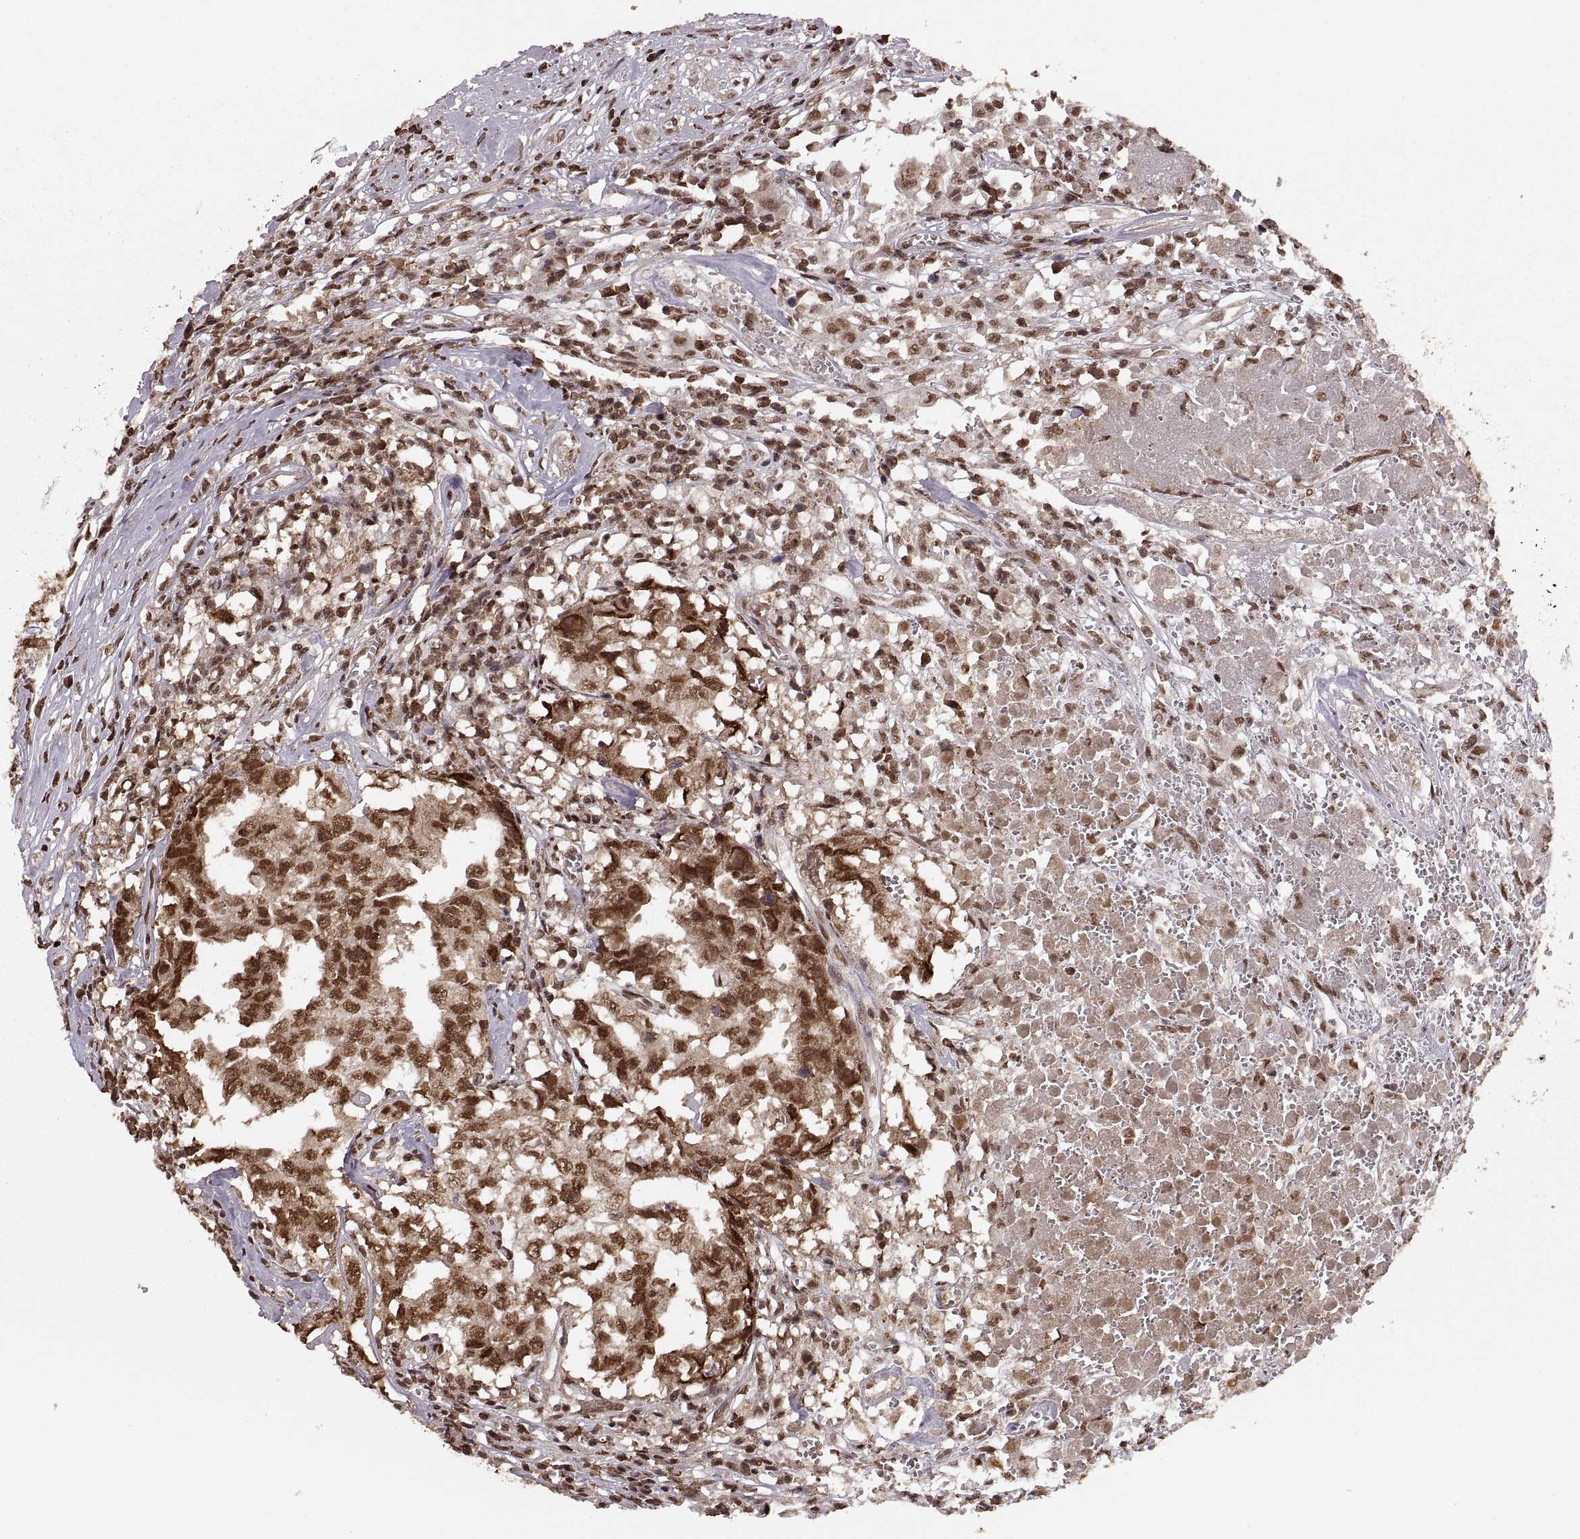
{"staining": {"intensity": "strong", "quantity": ">75%", "location": "cytoplasmic/membranous,nuclear"}, "tissue": "testis cancer", "cell_type": "Tumor cells", "image_type": "cancer", "snomed": [{"axis": "morphology", "description": "Carcinoma, Embryonal, NOS"}, {"axis": "topography", "description": "Testis"}], "caption": "IHC (DAB (3,3'-diaminobenzidine)) staining of testis cancer demonstrates strong cytoplasmic/membranous and nuclear protein positivity in about >75% of tumor cells.", "gene": "RFT1", "patient": {"sex": "male", "age": 36}}